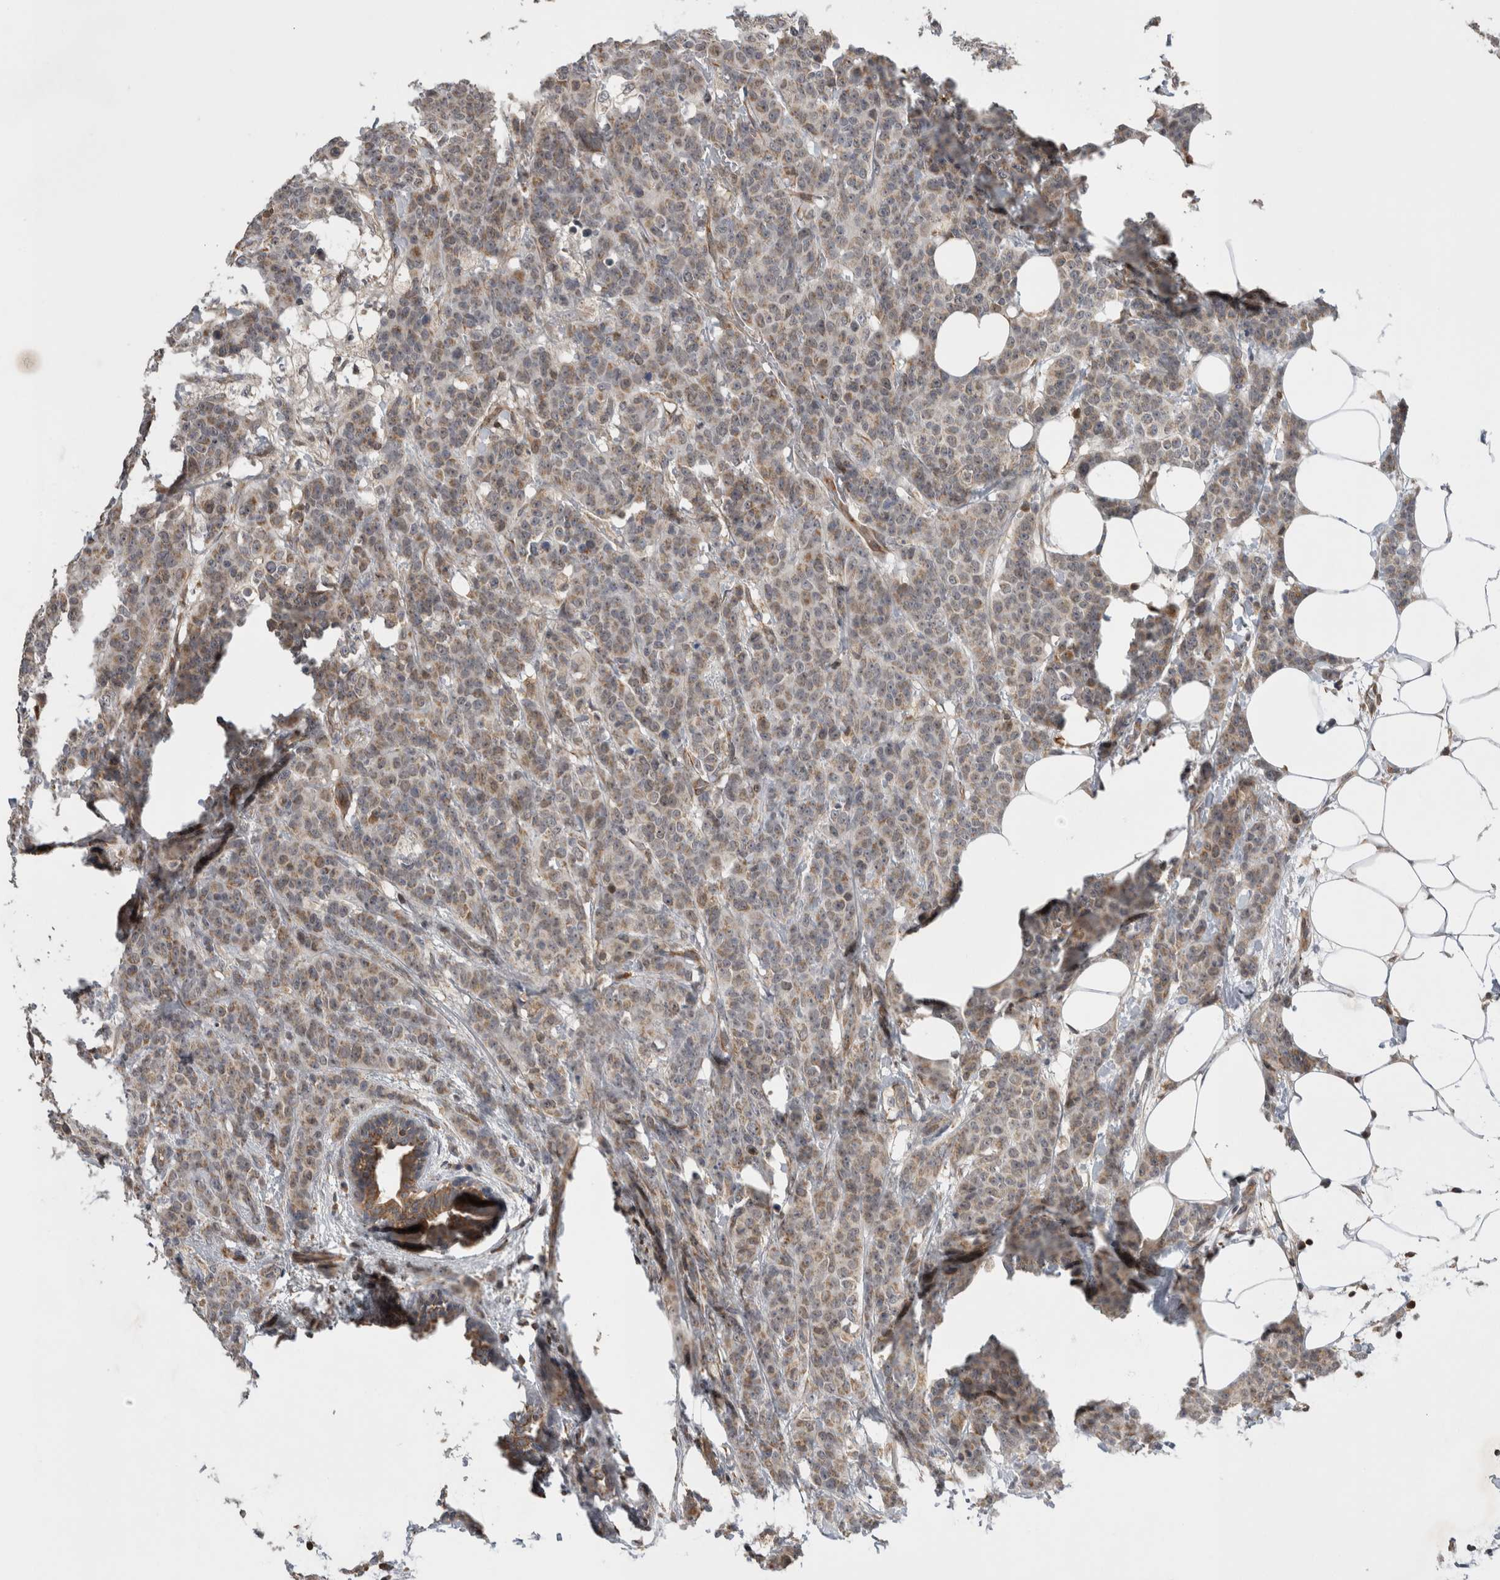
{"staining": {"intensity": "weak", "quantity": ">75%", "location": "cytoplasmic/membranous"}, "tissue": "breast cancer", "cell_type": "Tumor cells", "image_type": "cancer", "snomed": [{"axis": "morphology", "description": "Normal tissue, NOS"}, {"axis": "morphology", "description": "Duct carcinoma"}, {"axis": "topography", "description": "Breast"}], "caption": "There is low levels of weak cytoplasmic/membranous expression in tumor cells of invasive ductal carcinoma (breast), as demonstrated by immunohistochemical staining (brown color).", "gene": "KCNIP1", "patient": {"sex": "female", "age": 40}}